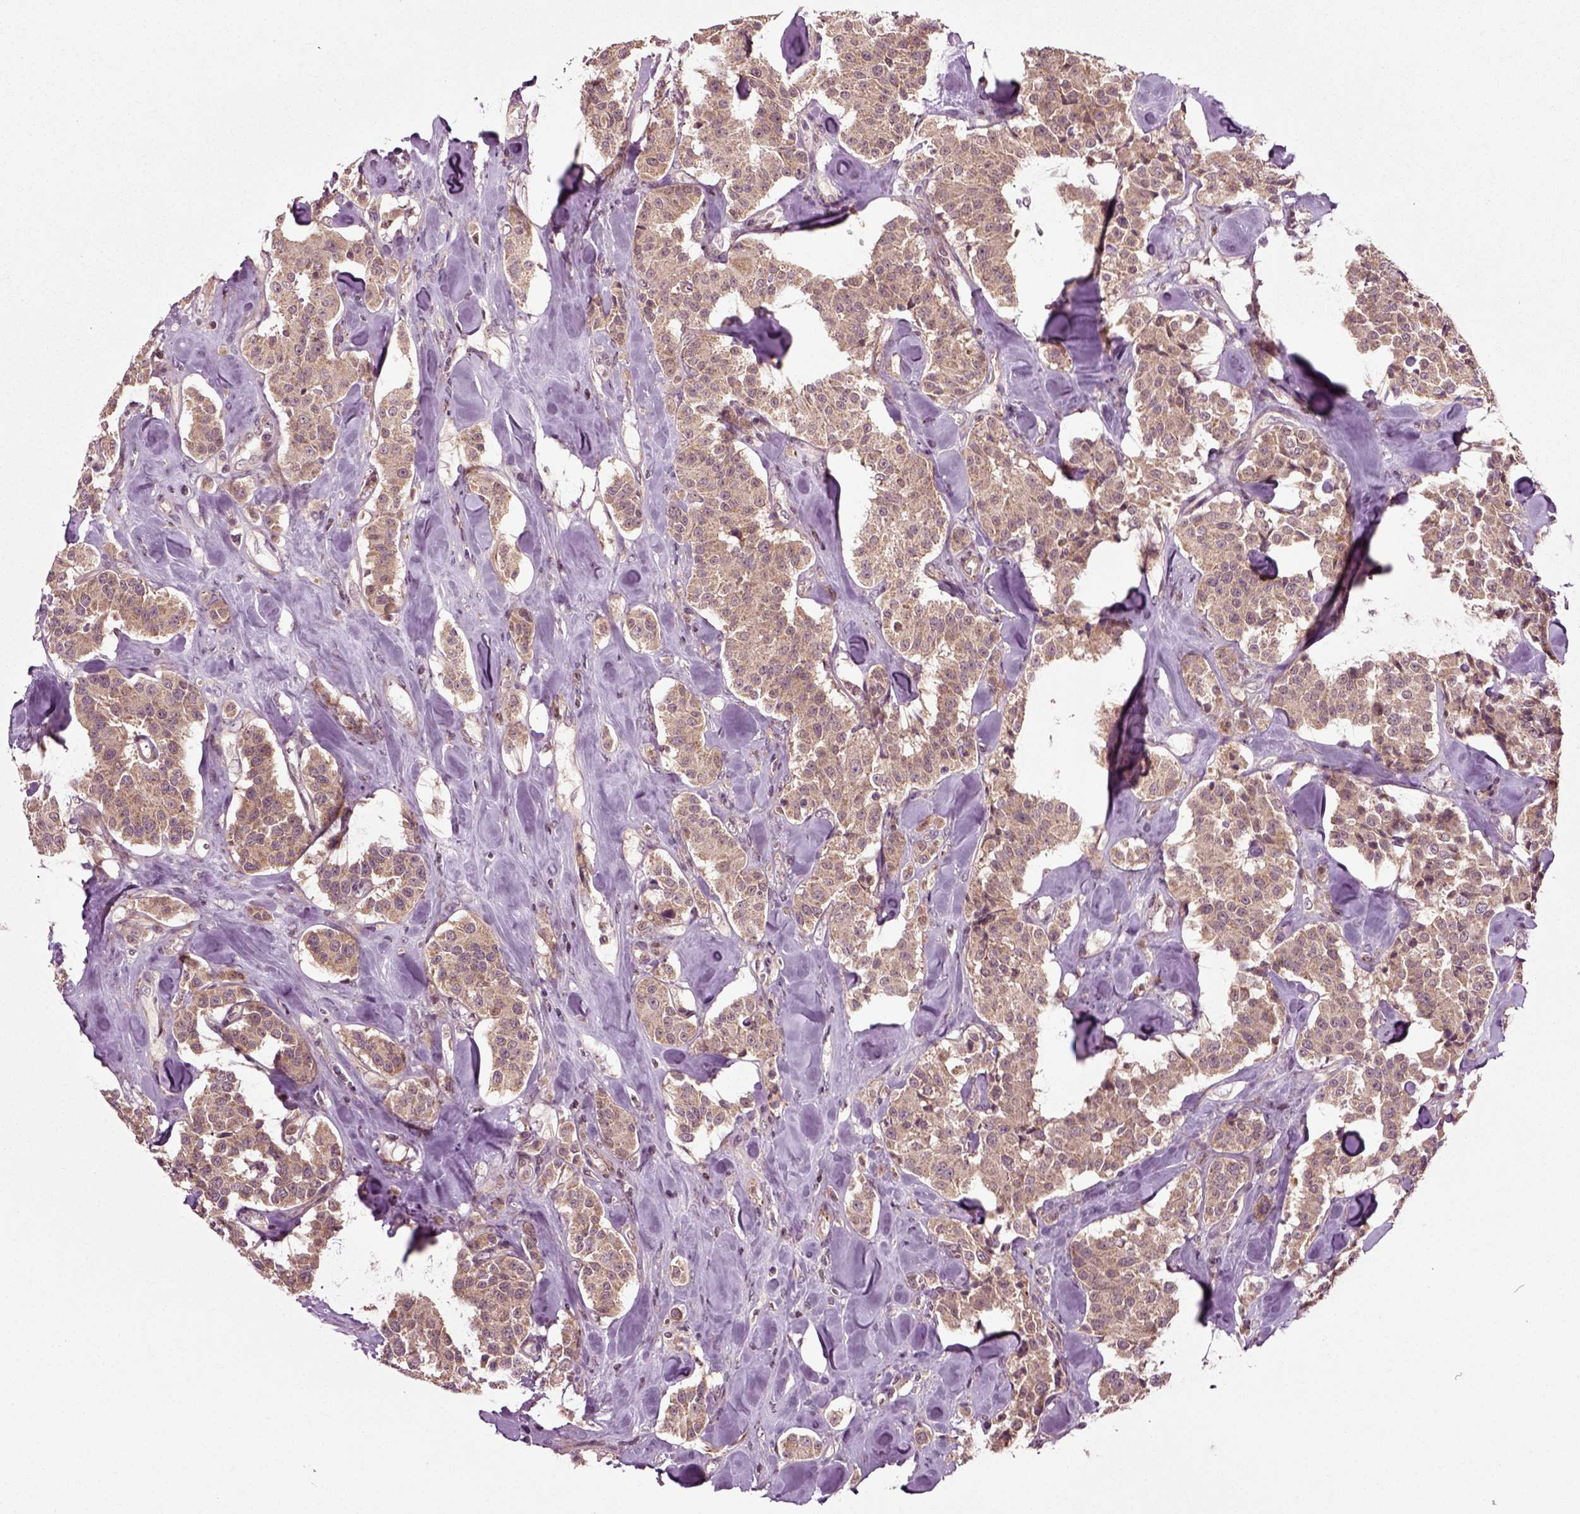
{"staining": {"intensity": "weak", "quantity": ">75%", "location": "cytoplasmic/membranous"}, "tissue": "carcinoid", "cell_type": "Tumor cells", "image_type": "cancer", "snomed": [{"axis": "morphology", "description": "Carcinoid, malignant, NOS"}, {"axis": "topography", "description": "Pancreas"}], "caption": "Immunohistochemical staining of human carcinoid exhibits low levels of weak cytoplasmic/membranous expression in approximately >75% of tumor cells.", "gene": "PLCD3", "patient": {"sex": "male", "age": 41}}